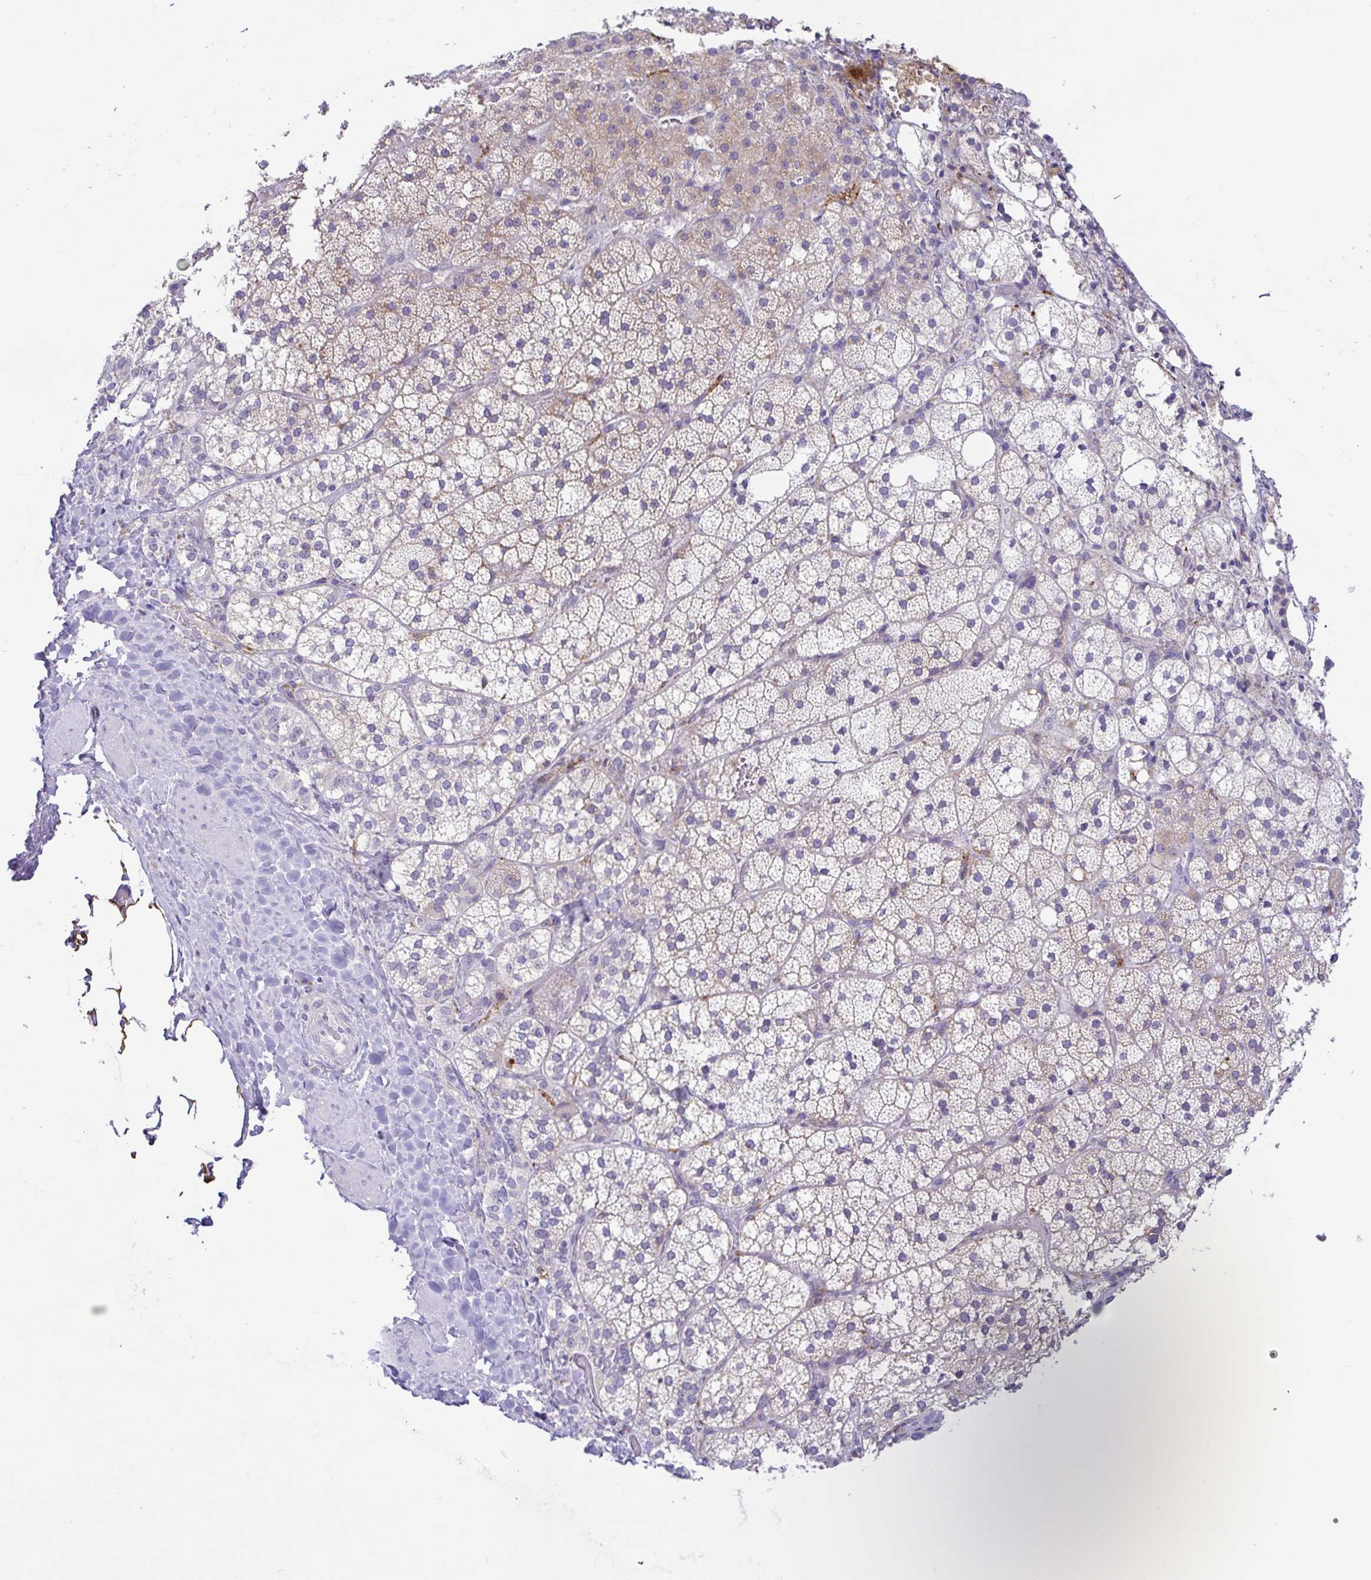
{"staining": {"intensity": "moderate", "quantity": "25%-75%", "location": "cytoplasmic/membranous"}, "tissue": "adrenal gland", "cell_type": "Glandular cells", "image_type": "normal", "snomed": [{"axis": "morphology", "description": "Normal tissue, NOS"}, {"axis": "topography", "description": "Adrenal gland"}], "caption": "Immunohistochemistry (IHC) (DAB (3,3'-diaminobenzidine)) staining of normal adrenal gland reveals moderate cytoplasmic/membranous protein expression in approximately 25%-75% of glandular cells. The staining was performed using DAB, with brown indicating positive protein expression. Nuclei are stained blue with hematoxylin.", "gene": "ATP6V1G2", "patient": {"sex": "male", "age": 53}}